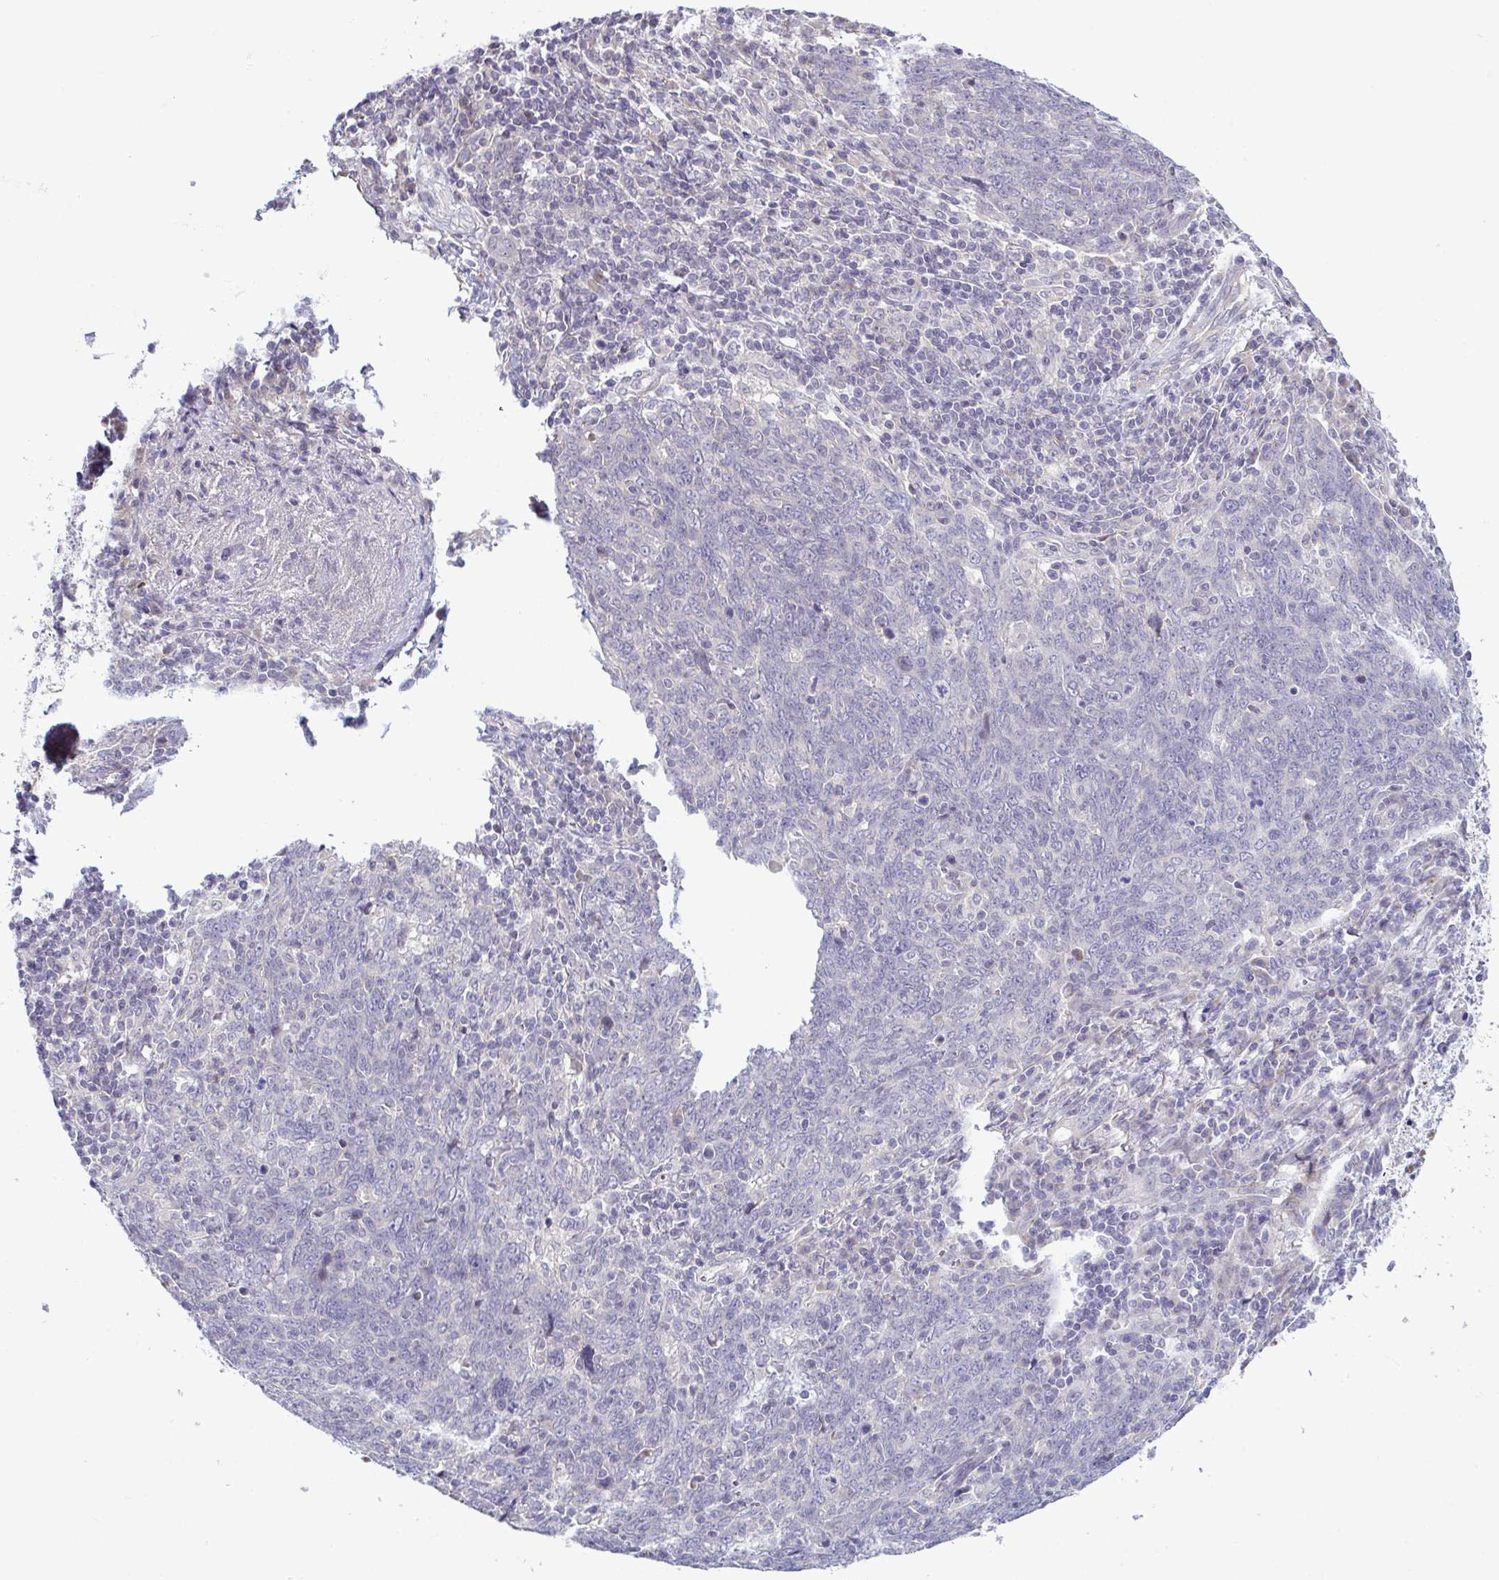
{"staining": {"intensity": "negative", "quantity": "none", "location": "none"}, "tissue": "lung cancer", "cell_type": "Tumor cells", "image_type": "cancer", "snomed": [{"axis": "morphology", "description": "Squamous cell carcinoma, NOS"}, {"axis": "topography", "description": "Lung"}], "caption": "This is a photomicrograph of IHC staining of lung cancer (squamous cell carcinoma), which shows no positivity in tumor cells.", "gene": "SYNPO2L", "patient": {"sex": "female", "age": 72}}